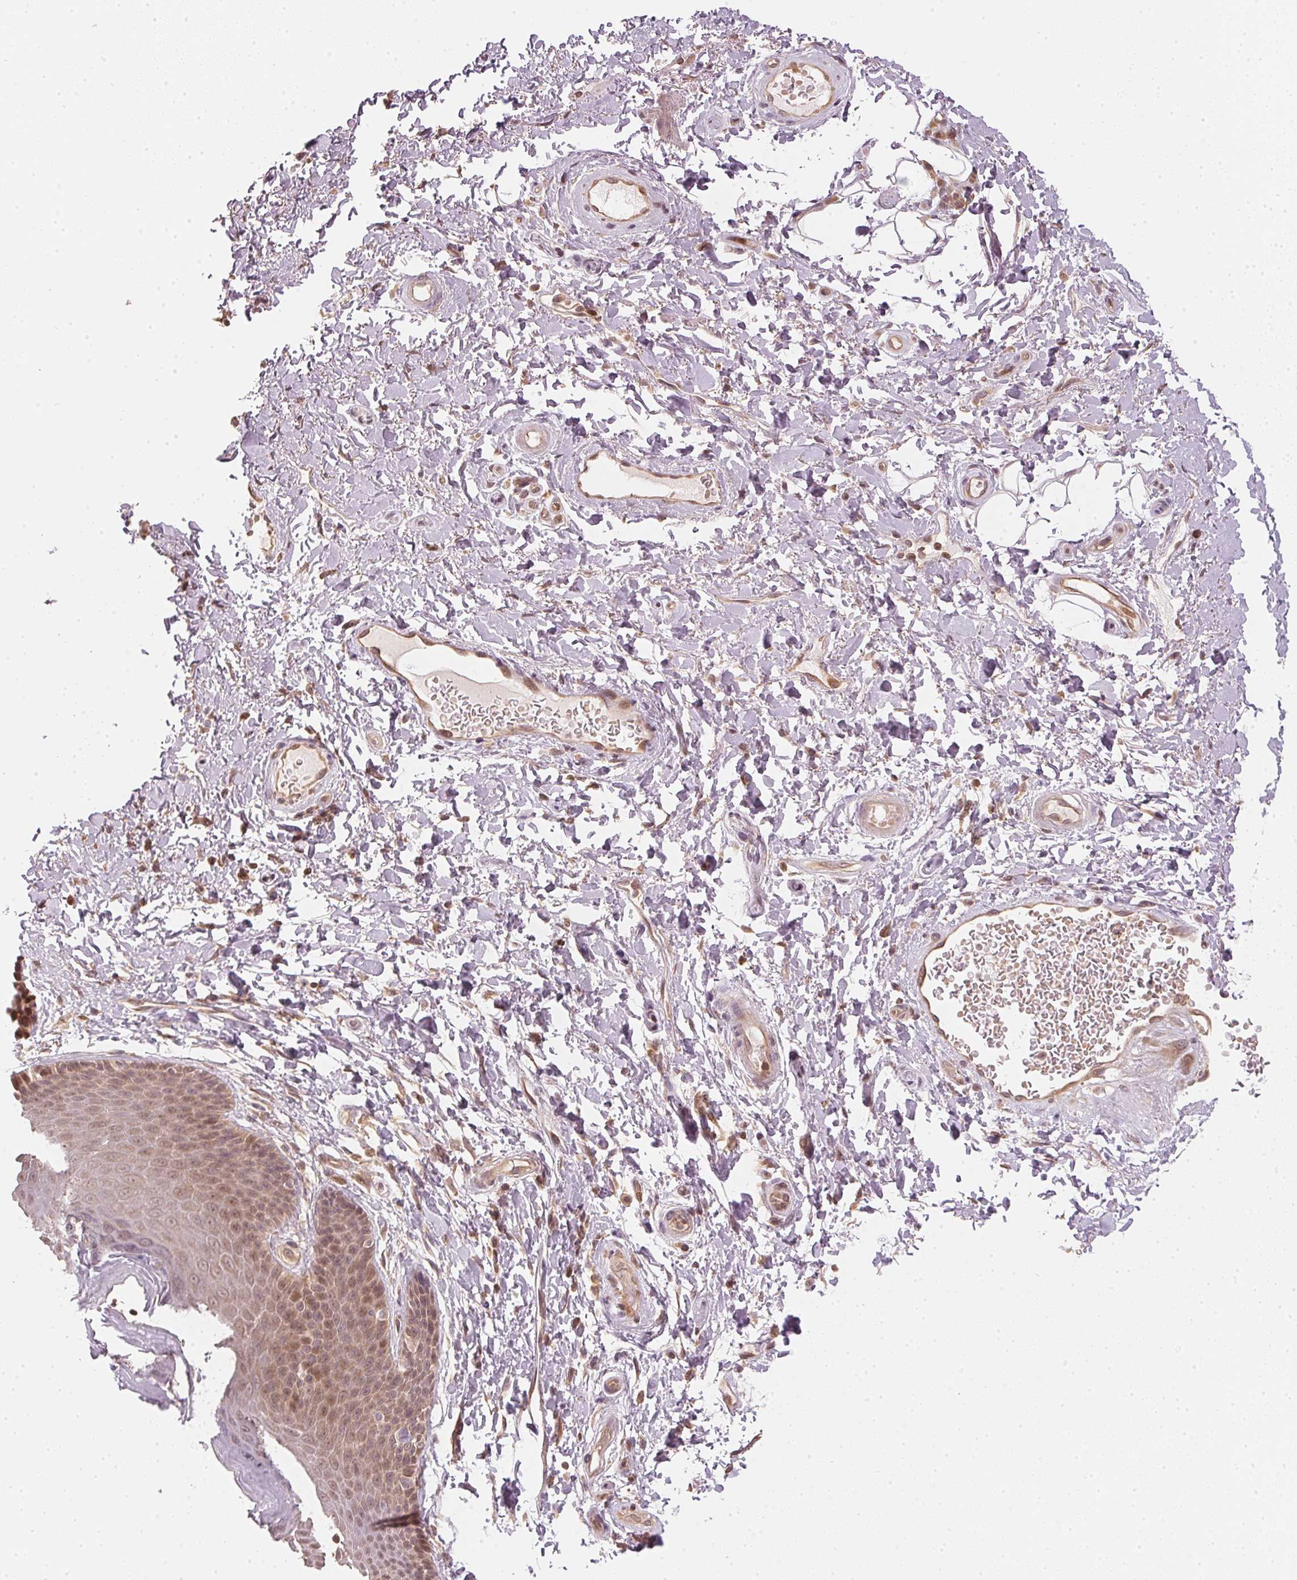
{"staining": {"intensity": "weak", "quantity": "25%-75%", "location": "nuclear"}, "tissue": "skin", "cell_type": "Epidermal cells", "image_type": "normal", "snomed": [{"axis": "morphology", "description": "Normal tissue, NOS"}, {"axis": "topography", "description": "Anal"}, {"axis": "topography", "description": "Peripheral nerve tissue"}], "caption": "High-magnification brightfield microscopy of unremarkable skin stained with DAB (3,3'-diaminobenzidine) (brown) and counterstained with hematoxylin (blue). epidermal cells exhibit weak nuclear expression is appreciated in approximately25%-75% of cells. (brown staining indicates protein expression, while blue staining denotes nuclei).", "gene": "UBE2L3", "patient": {"sex": "male", "age": 51}}